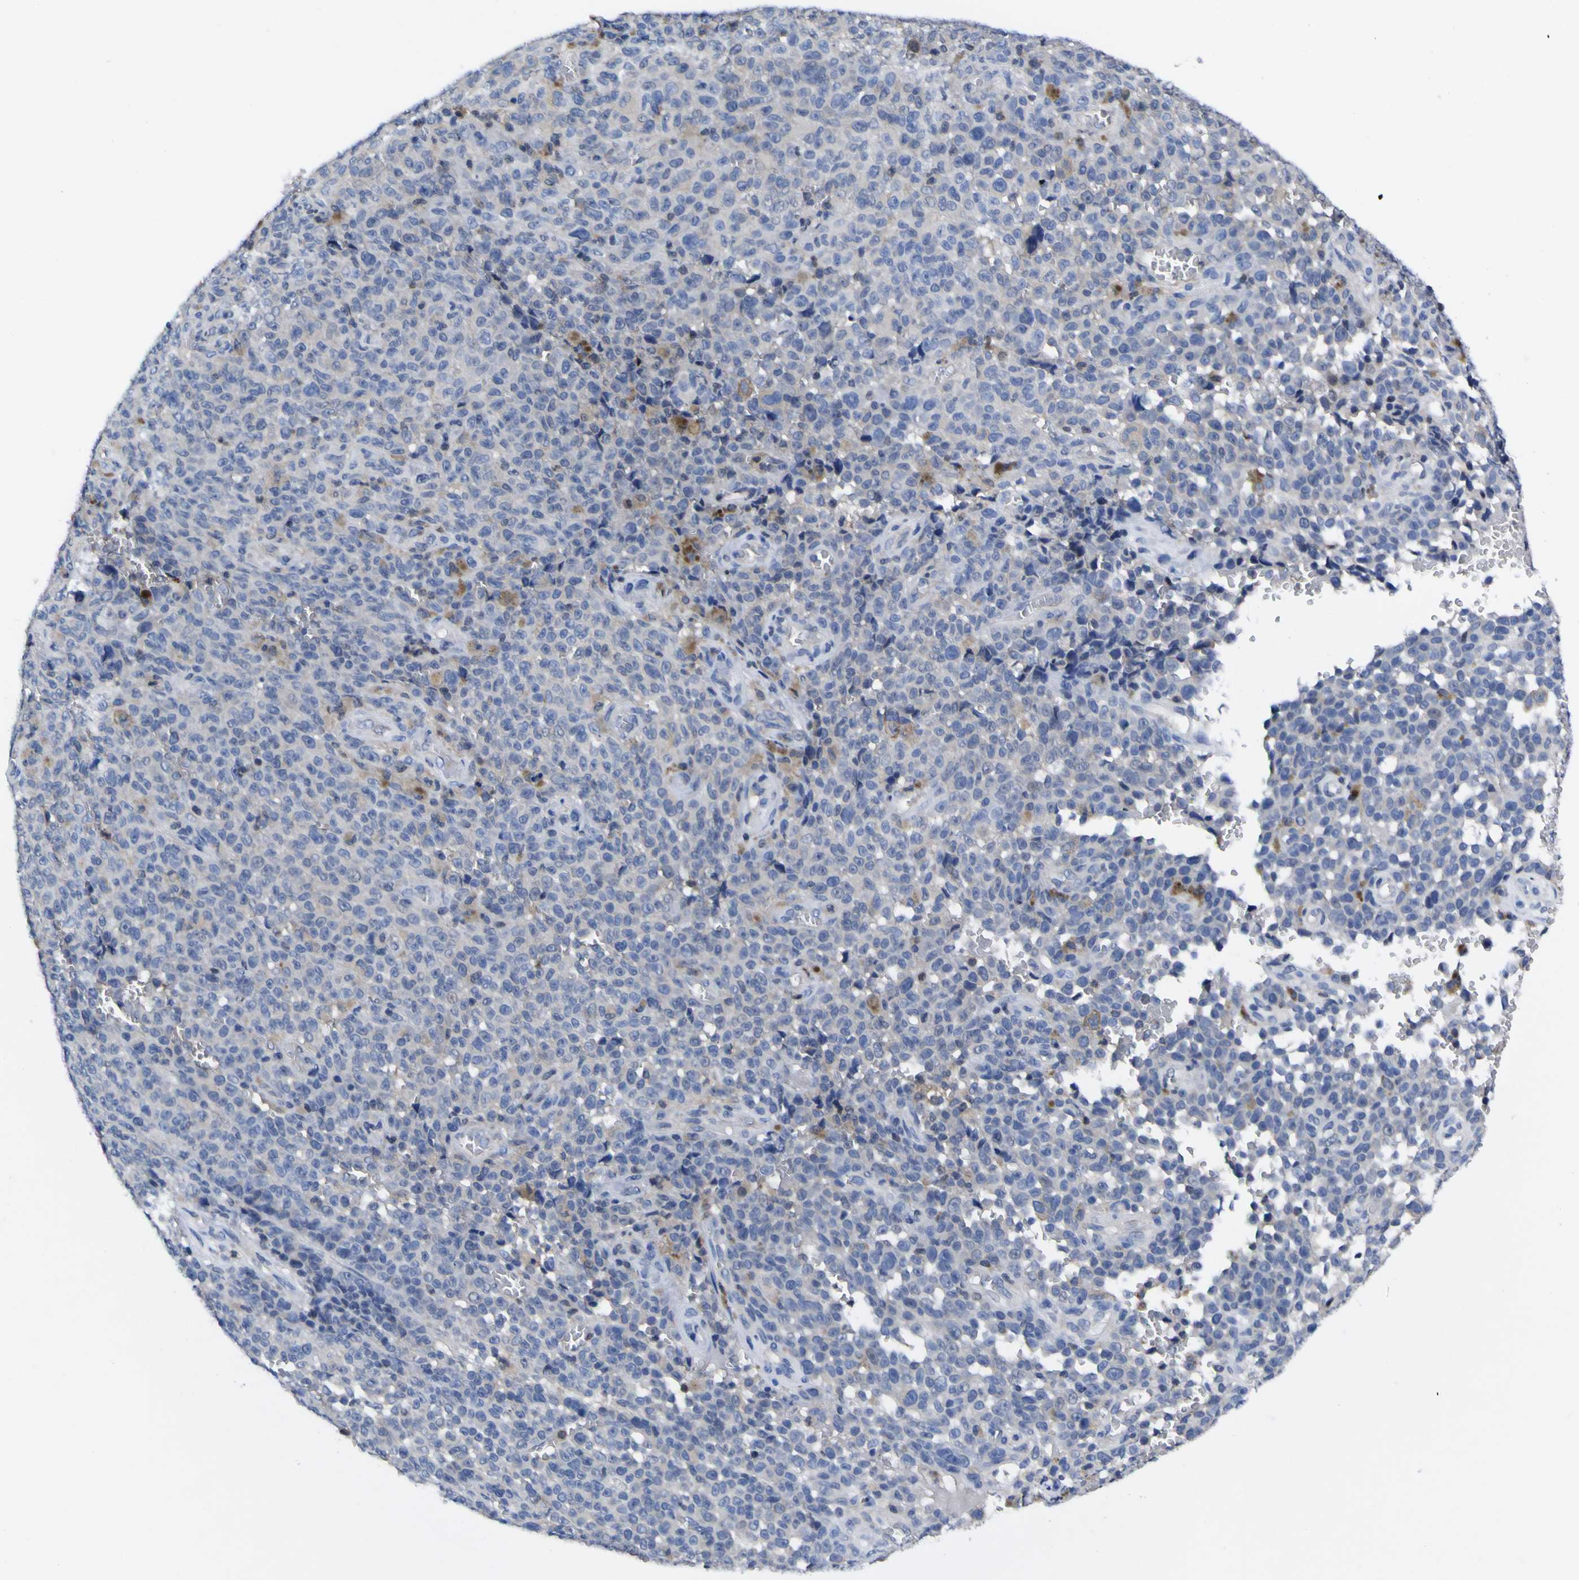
{"staining": {"intensity": "moderate", "quantity": "<25%", "location": "cytoplasmic/membranous"}, "tissue": "melanoma", "cell_type": "Tumor cells", "image_type": "cancer", "snomed": [{"axis": "morphology", "description": "Malignant melanoma, NOS"}, {"axis": "topography", "description": "Skin"}], "caption": "Immunohistochemistry photomicrograph of human malignant melanoma stained for a protein (brown), which demonstrates low levels of moderate cytoplasmic/membranous expression in approximately <25% of tumor cells.", "gene": "CASP6", "patient": {"sex": "female", "age": 82}}